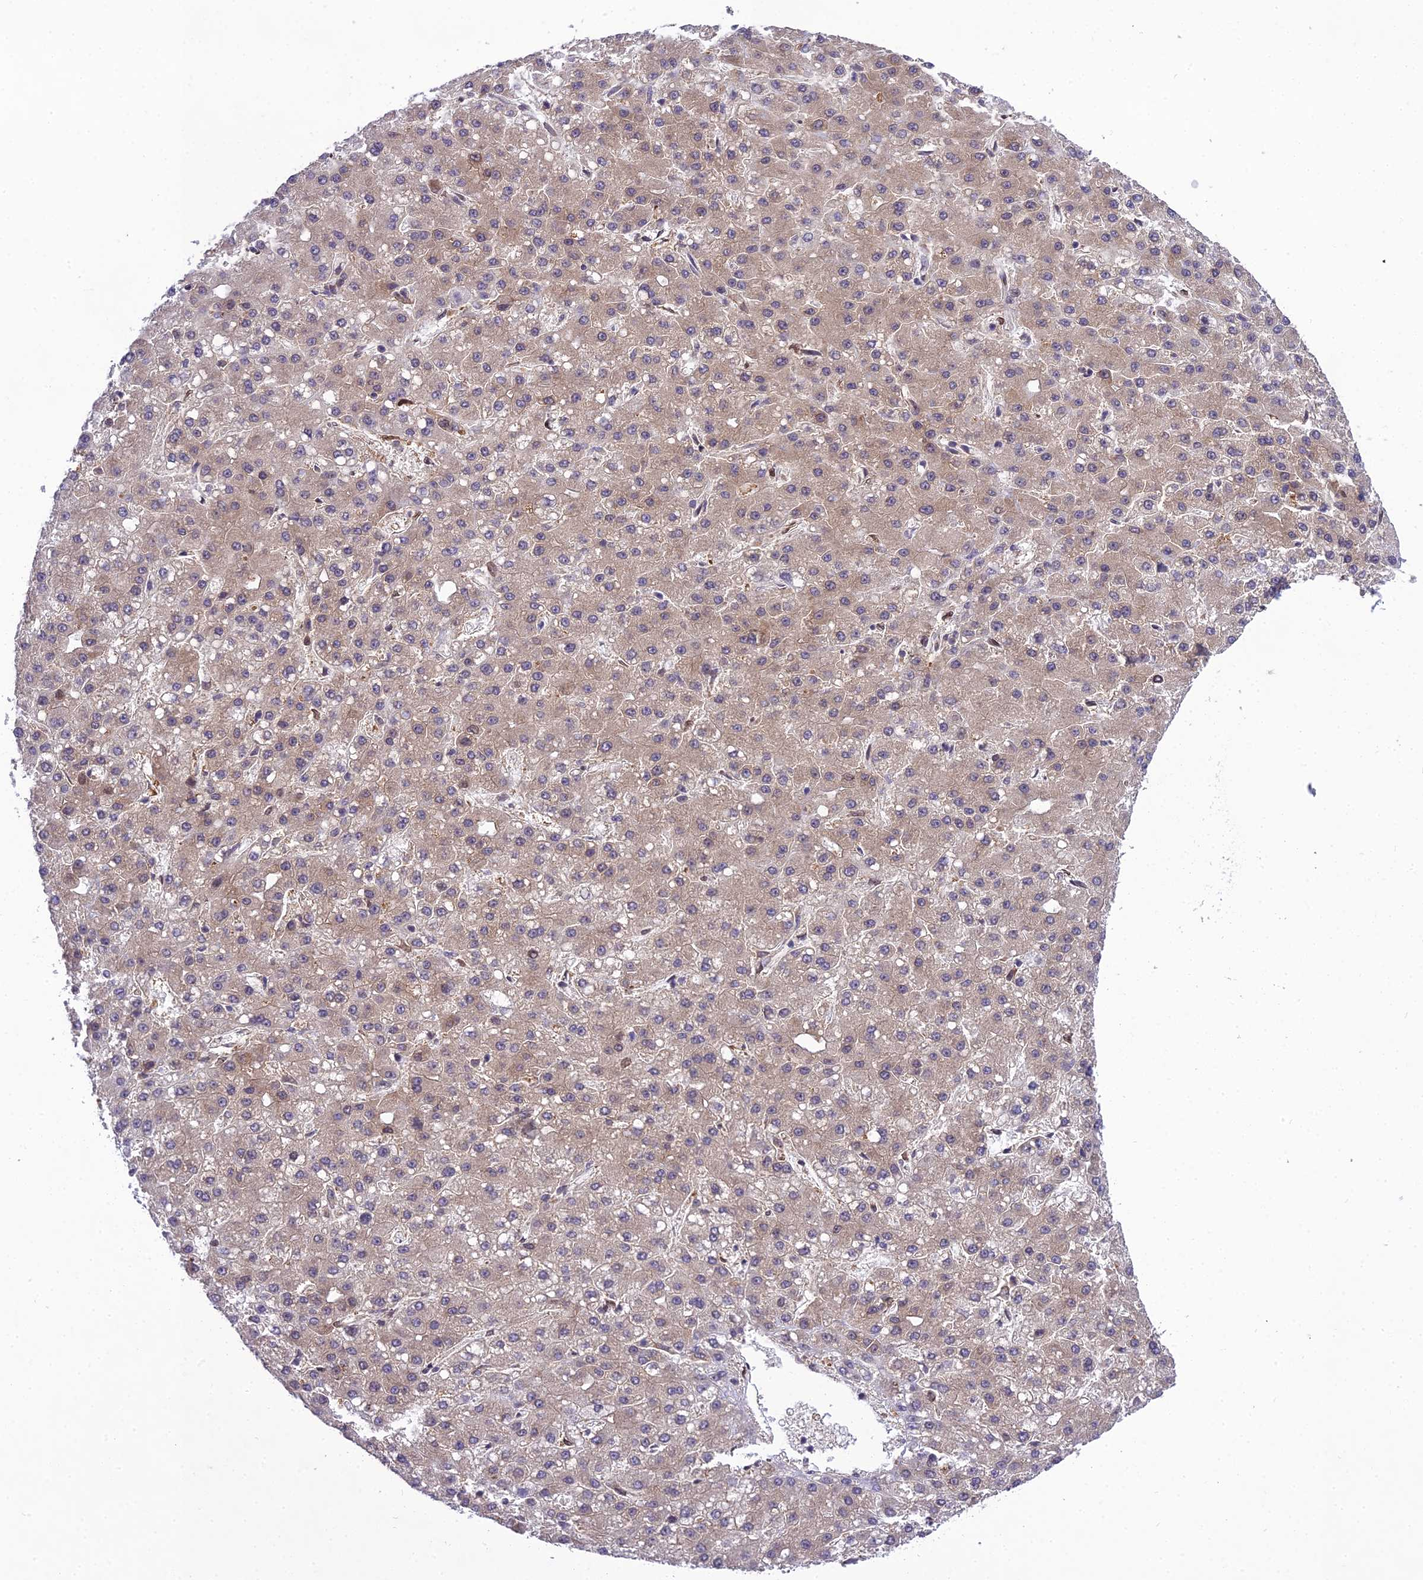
{"staining": {"intensity": "weak", "quantity": ">75%", "location": "cytoplasmic/membranous"}, "tissue": "liver cancer", "cell_type": "Tumor cells", "image_type": "cancer", "snomed": [{"axis": "morphology", "description": "Carcinoma, Hepatocellular, NOS"}, {"axis": "topography", "description": "Liver"}], "caption": "Protein expression analysis of human hepatocellular carcinoma (liver) reveals weak cytoplasmic/membranous expression in approximately >75% of tumor cells. The protein is shown in brown color, while the nuclei are stained blue.", "gene": "DHCR7", "patient": {"sex": "male", "age": 67}}